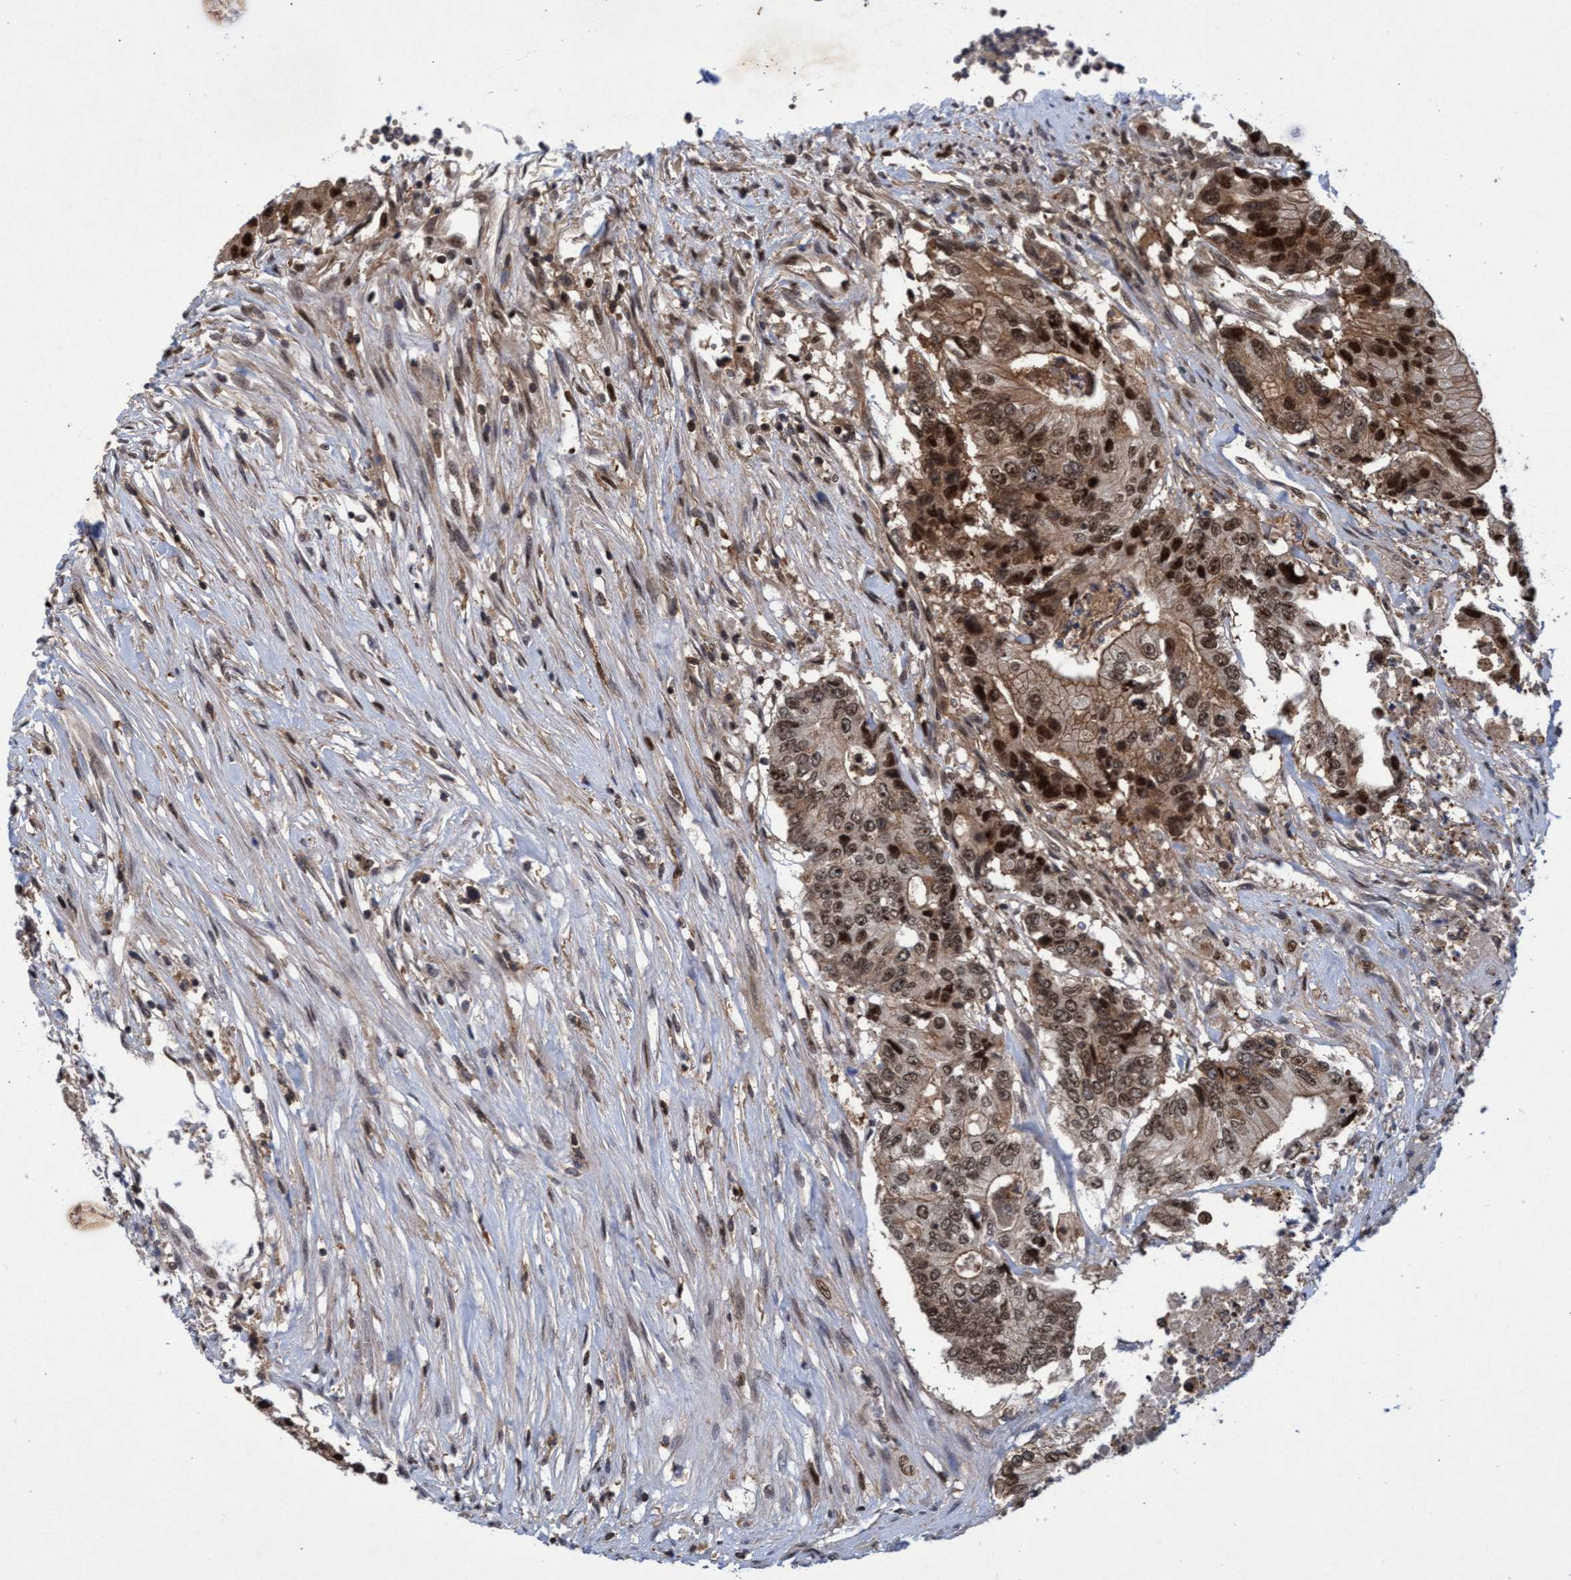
{"staining": {"intensity": "strong", "quantity": ">75%", "location": "cytoplasmic/membranous,nuclear"}, "tissue": "colorectal cancer", "cell_type": "Tumor cells", "image_type": "cancer", "snomed": [{"axis": "morphology", "description": "Adenocarcinoma, NOS"}, {"axis": "topography", "description": "Colon"}], "caption": "Protein positivity by IHC exhibits strong cytoplasmic/membranous and nuclear expression in about >75% of tumor cells in adenocarcinoma (colorectal). The staining was performed using DAB to visualize the protein expression in brown, while the nuclei were stained in blue with hematoxylin (Magnification: 20x).", "gene": "GTF2F1", "patient": {"sex": "female", "age": 77}}